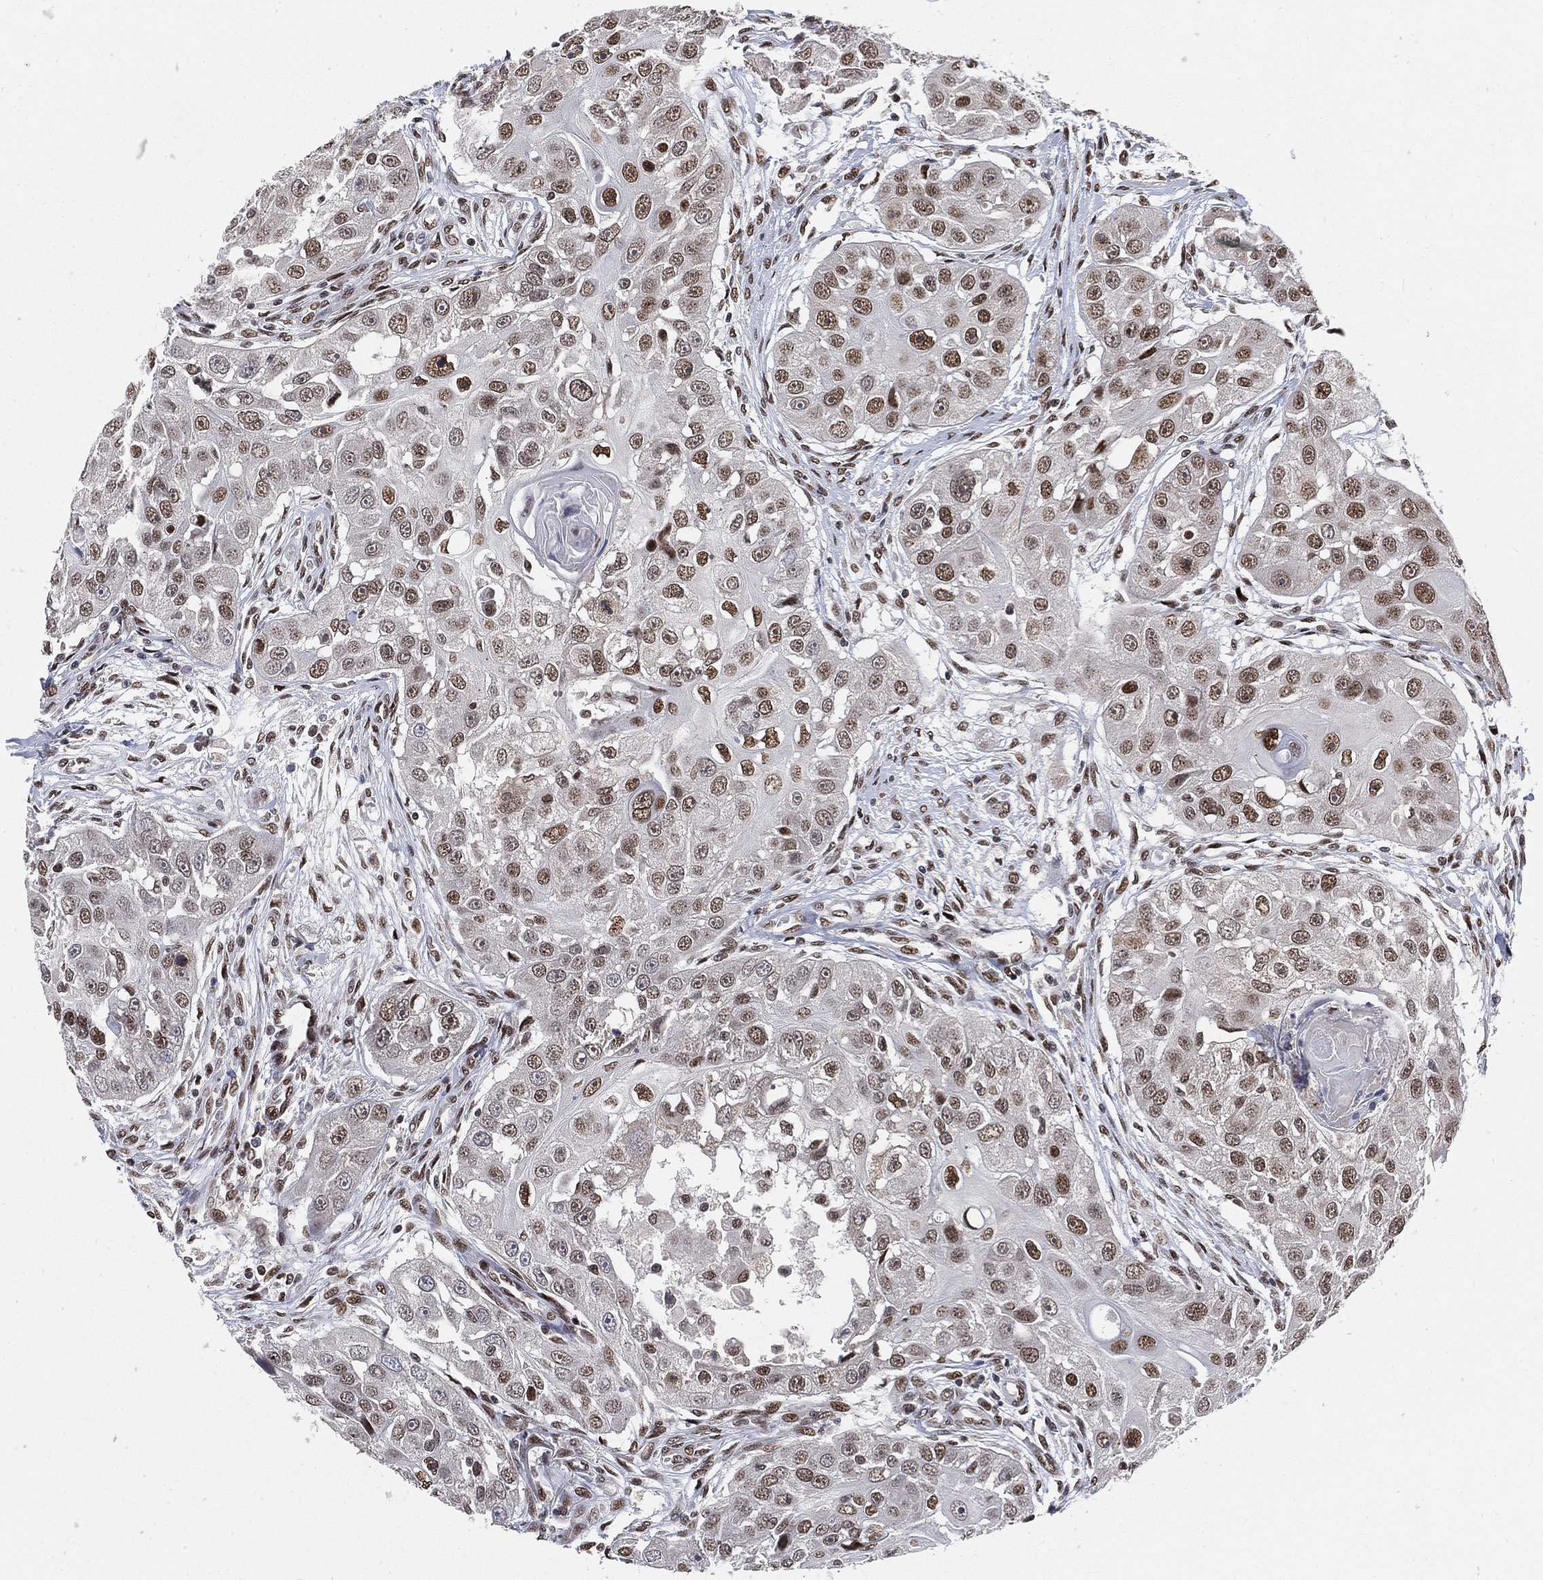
{"staining": {"intensity": "moderate", "quantity": ">75%", "location": "nuclear"}, "tissue": "head and neck cancer", "cell_type": "Tumor cells", "image_type": "cancer", "snomed": [{"axis": "morphology", "description": "Squamous cell carcinoma, NOS"}, {"axis": "topography", "description": "Head-Neck"}], "caption": "Immunohistochemistry (DAB) staining of human squamous cell carcinoma (head and neck) displays moderate nuclear protein staining in approximately >75% of tumor cells.", "gene": "YLPM1", "patient": {"sex": "male", "age": 51}}